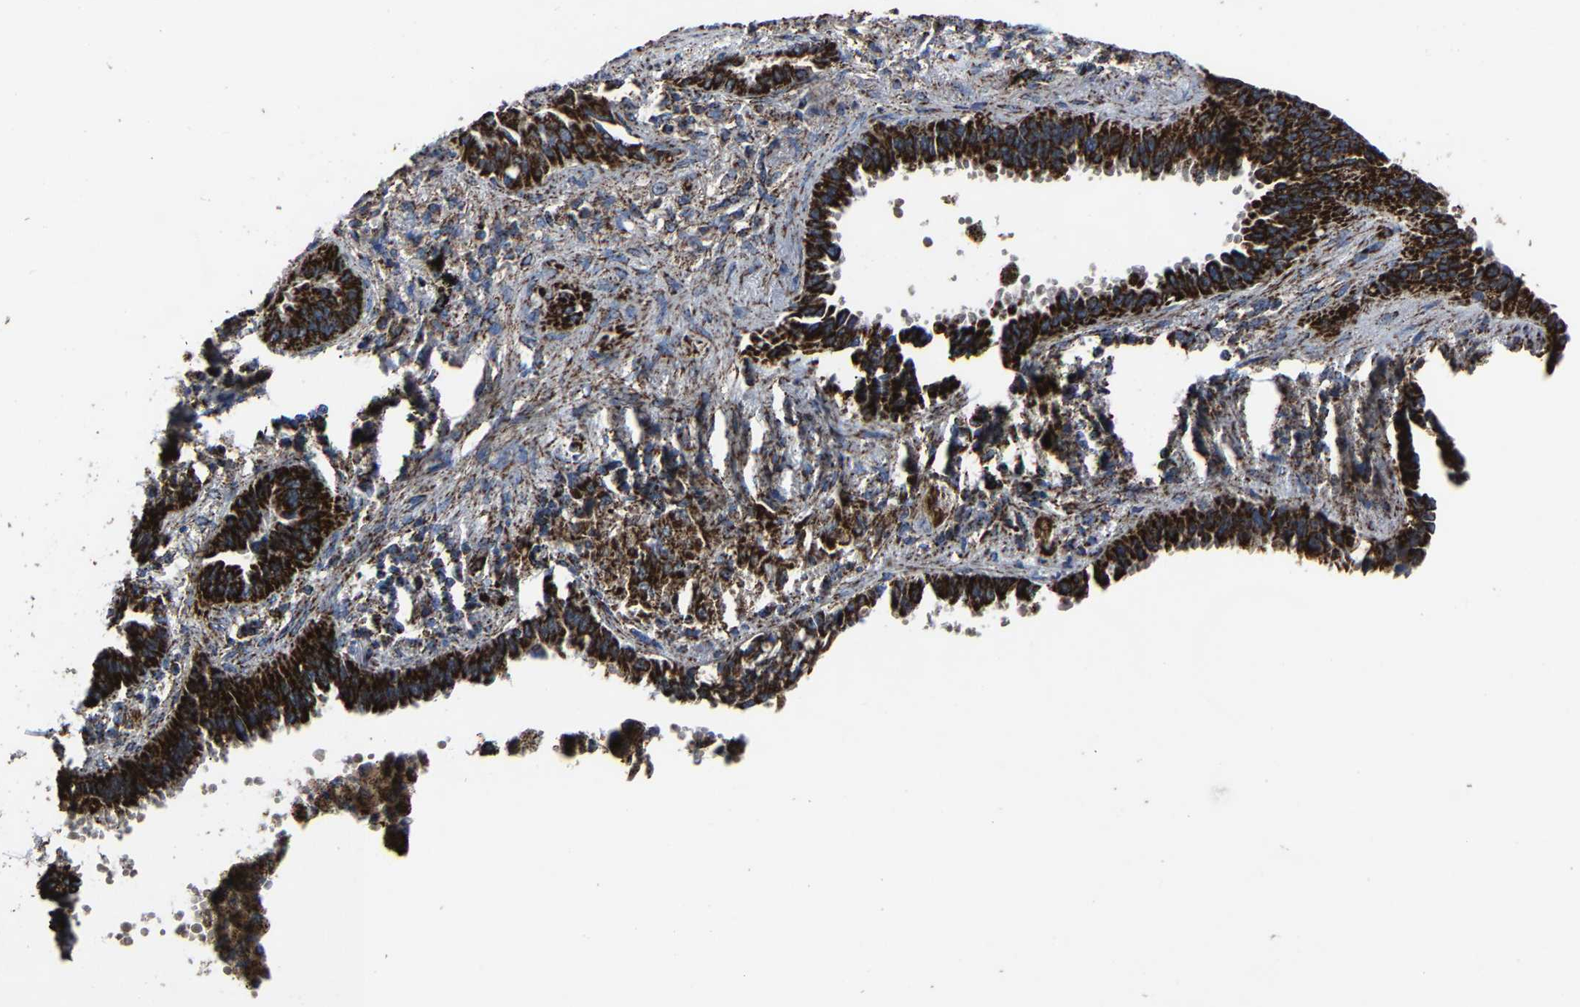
{"staining": {"intensity": "strong", "quantity": ">75%", "location": "cytoplasmic/membranous"}, "tissue": "lung cancer", "cell_type": "Tumor cells", "image_type": "cancer", "snomed": [{"axis": "morphology", "description": "Normal tissue, NOS"}, {"axis": "morphology", "description": "Adenocarcinoma, NOS"}, {"axis": "topography", "description": "Lung"}], "caption": "A micrograph of human lung cancer (adenocarcinoma) stained for a protein shows strong cytoplasmic/membranous brown staining in tumor cells. (Brightfield microscopy of DAB IHC at high magnification).", "gene": "NDUFV3", "patient": {"sex": "male", "age": 59}}